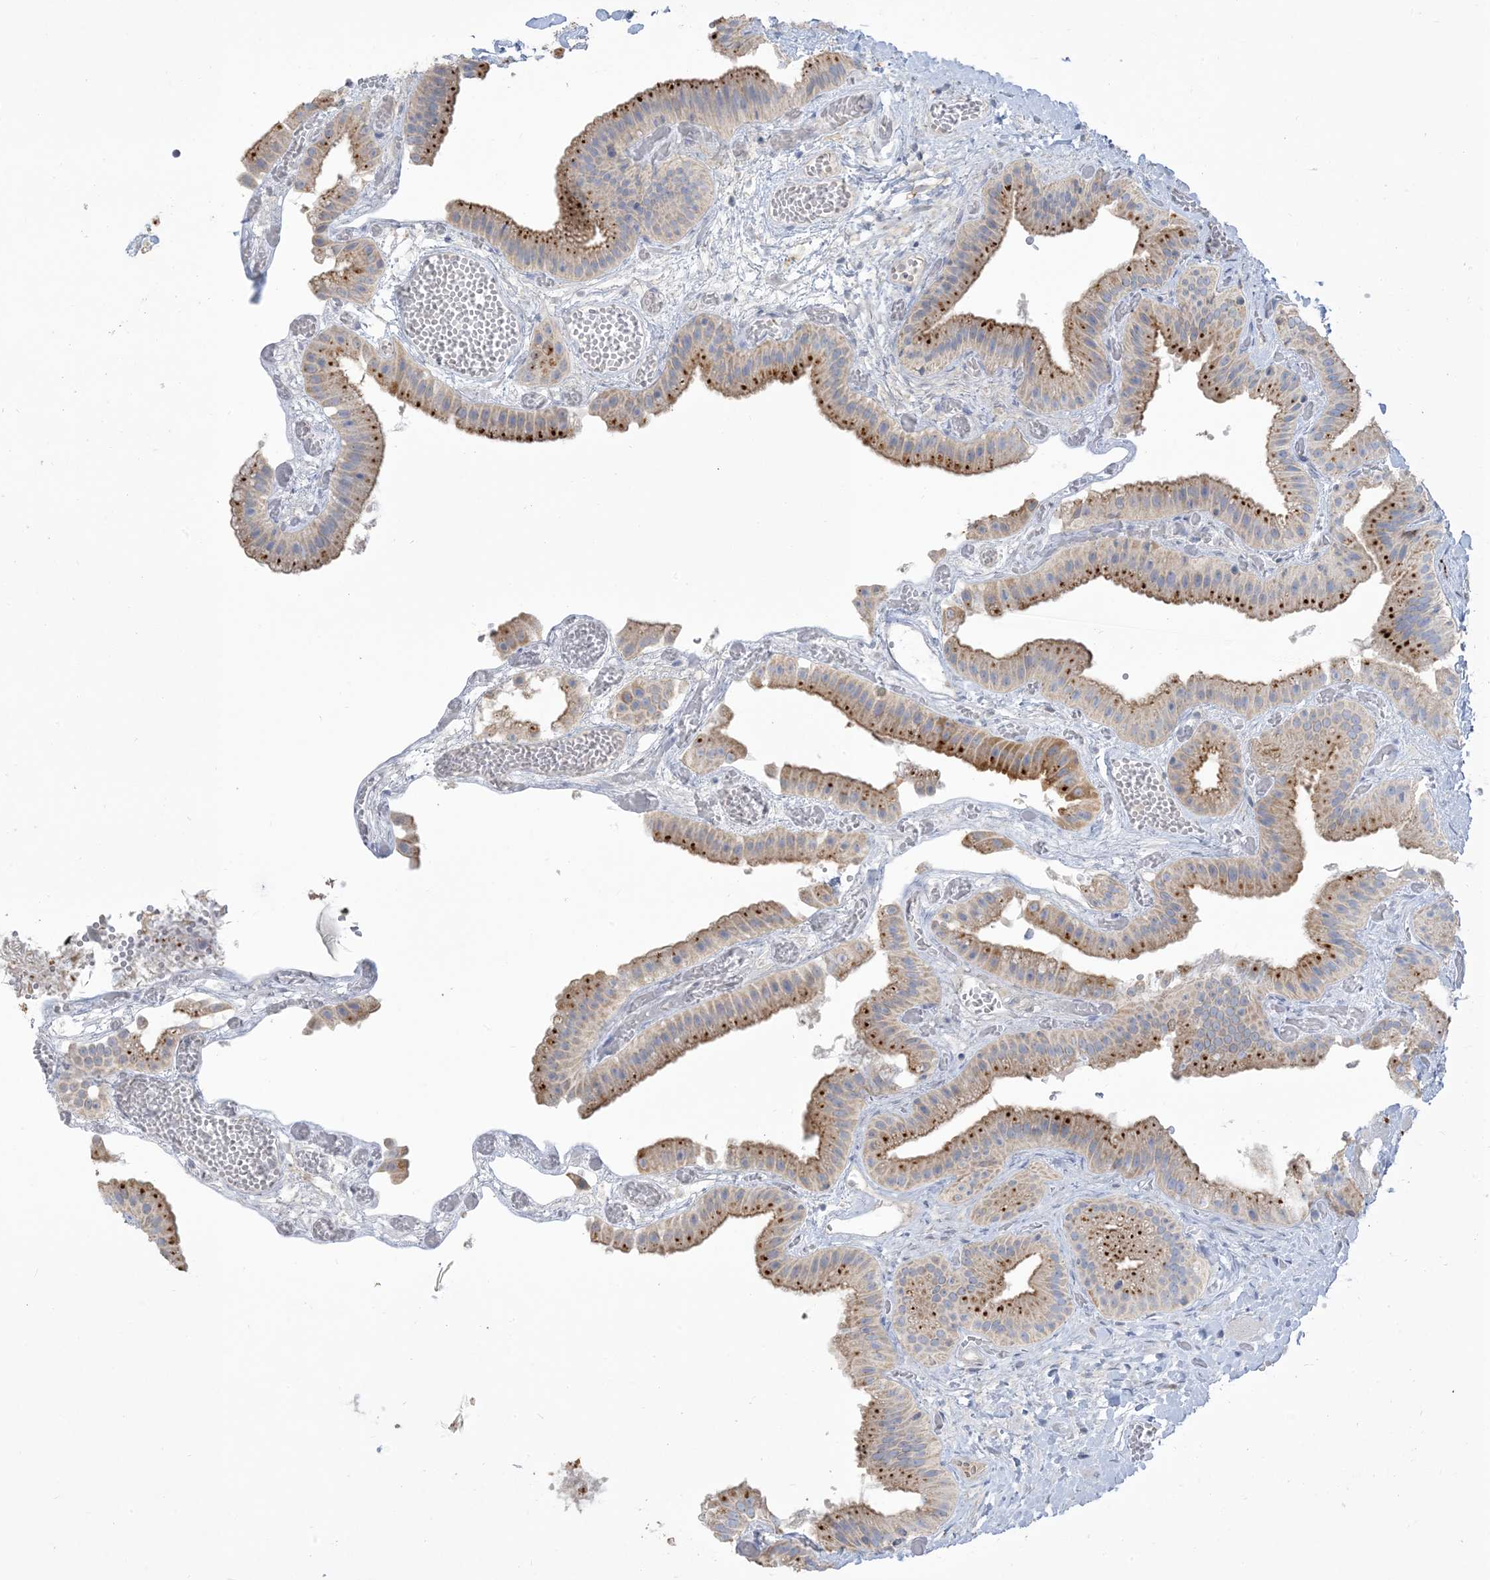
{"staining": {"intensity": "moderate", "quantity": ">75%", "location": "cytoplasmic/membranous"}, "tissue": "gallbladder", "cell_type": "Glandular cells", "image_type": "normal", "snomed": [{"axis": "morphology", "description": "Normal tissue, NOS"}, {"axis": "topography", "description": "Gallbladder"}], "caption": "Gallbladder stained with DAB IHC exhibits medium levels of moderate cytoplasmic/membranous positivity in approximately >75% of glandular cells.", "gene": "PEAR1", "patient": {"sex": "female", "age": 64}}